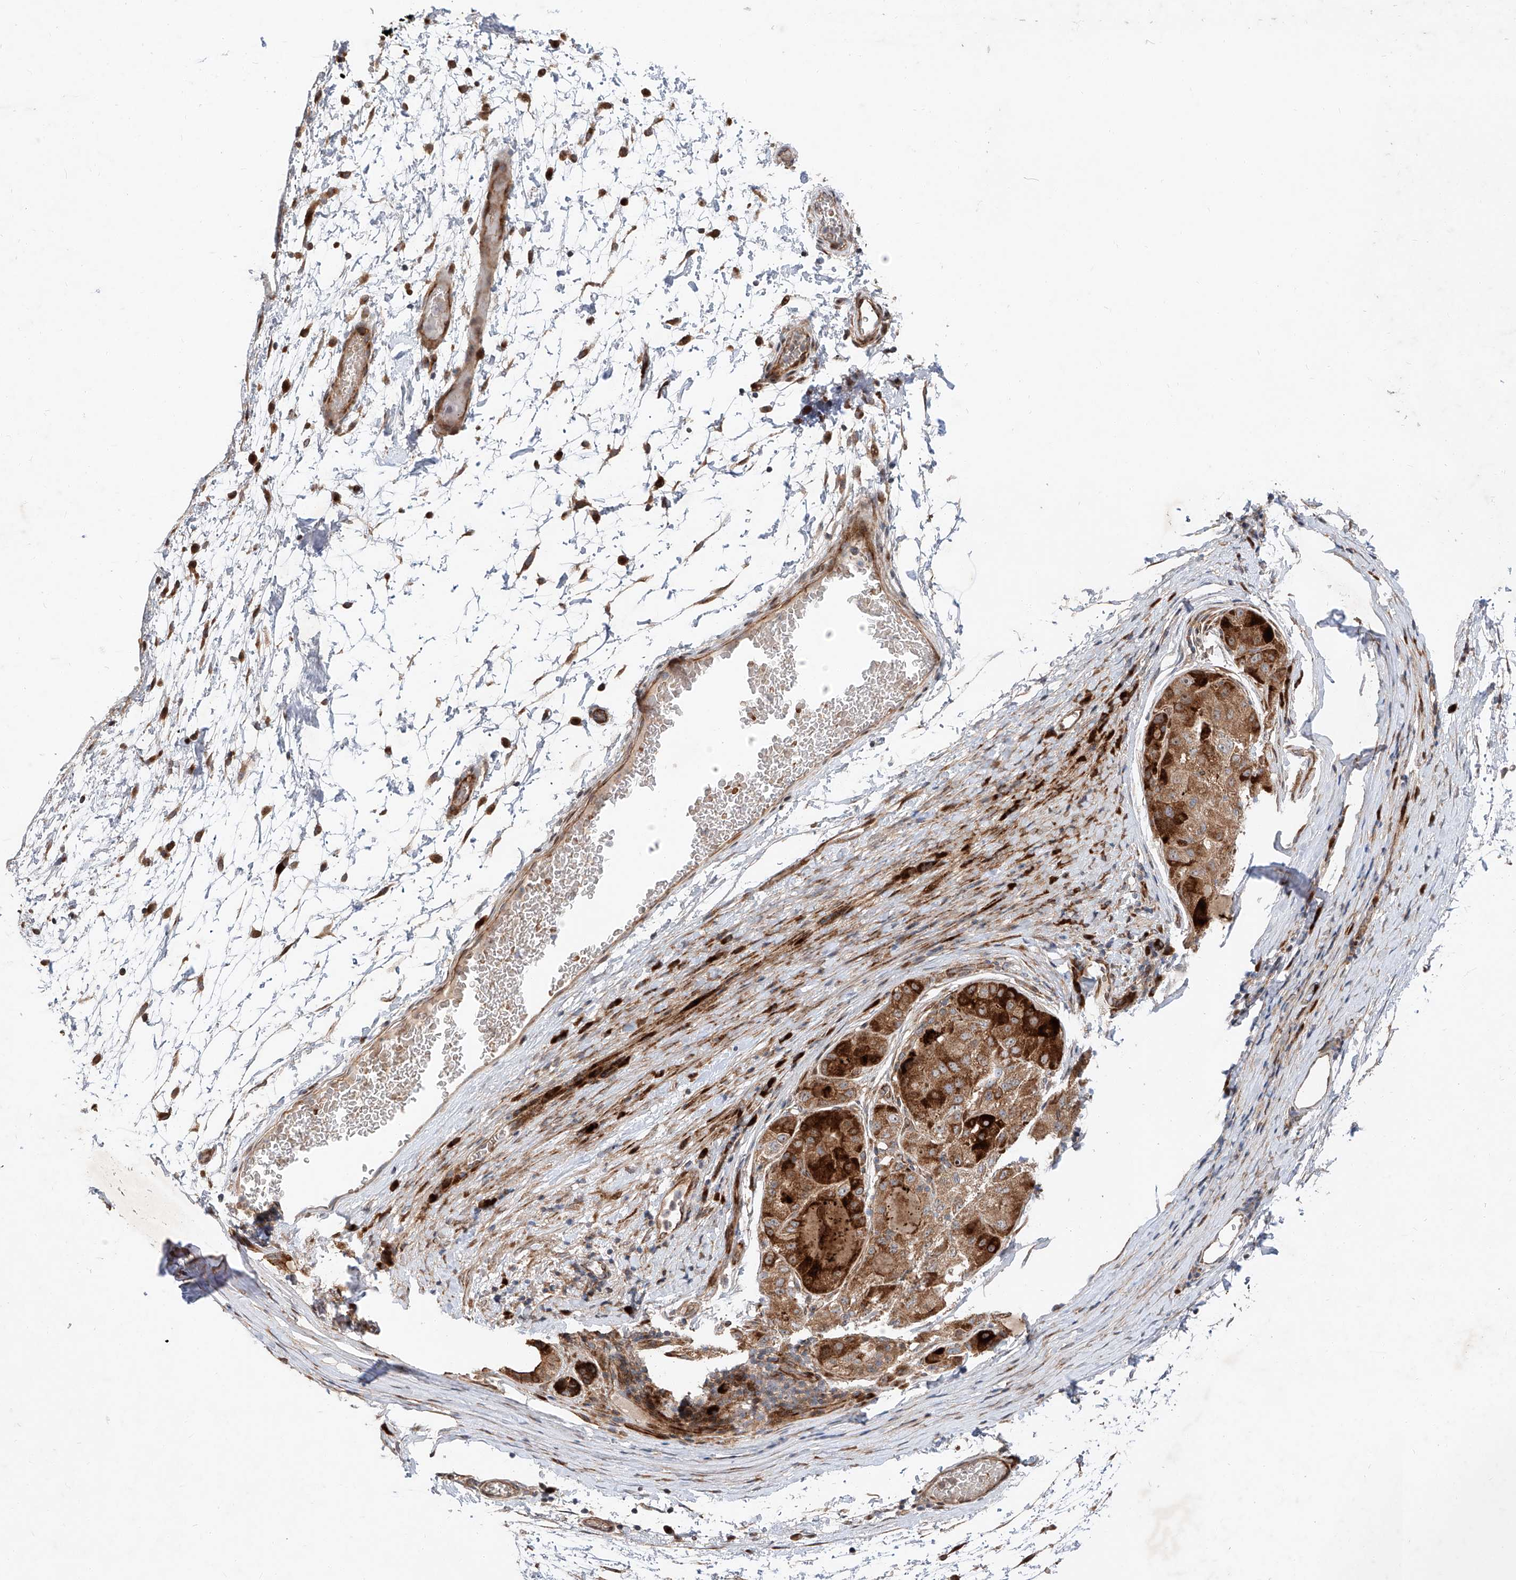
{"staining": {"intensity": "strong", "quantity": ">75%", "location": "cytoplasmic/membranous"}, "tissue": "liver cancer", "cell_type": "Tumor cells", "image_type": "cancer", "snomed": [{"axis": "morphology", "description": "Carcinoma, Hepatocellular, NOS"}, {"axis": "topography", "description": "Liver"}], "caption": "Tumor cells reveal high levels of strong cytoplasmic/membranous positivity in approximately >75% of cells in human liver cancer.", "gene": "USF3", "patient": {"sex": "male", "age": 80}}